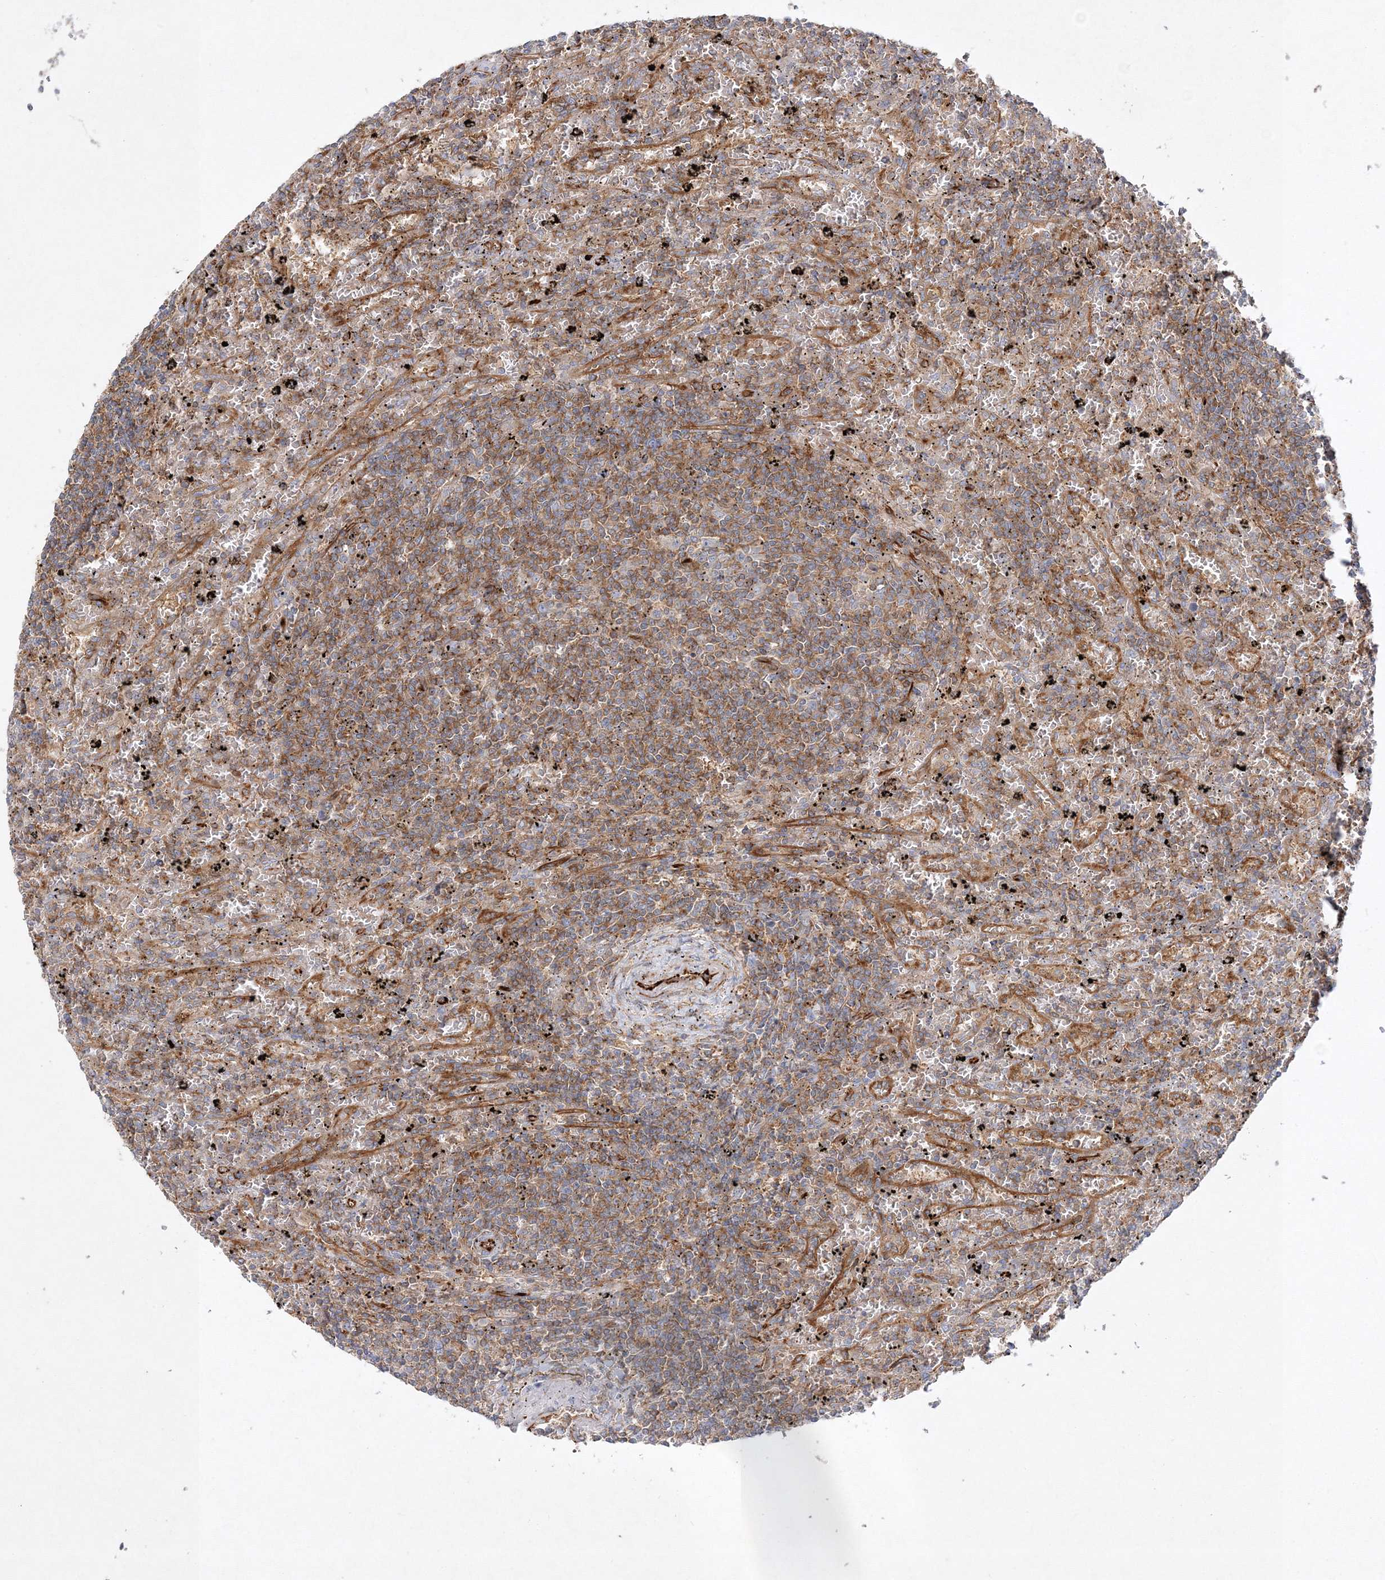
{"staining": {"intensity": "moderate", "quantity": "25%-75%", "location": "cytoplasmic/membranous"}, "tissue": "lymphoma", "cell_type": "Tumor cells", "image_type": "cancer", "snomed": [{"axis": "morphology", "description": "Malignant lymphoma, non-Hodgkin's type, Low grade"}, {"axis": "topography", "description": "Spleen"}], "caption": "Immunohistochemistry (IHC) micrograph of human malignant lymphoma, non-Hodgkin's type (low-grade) stained for a protein (brown), which displays medium levels of moderate cytoplasmic/membranous staining in approximately 25%-75% of tumor cells.", "gene": "WDR37", "patient": {"sex": "male", "age": 76}}